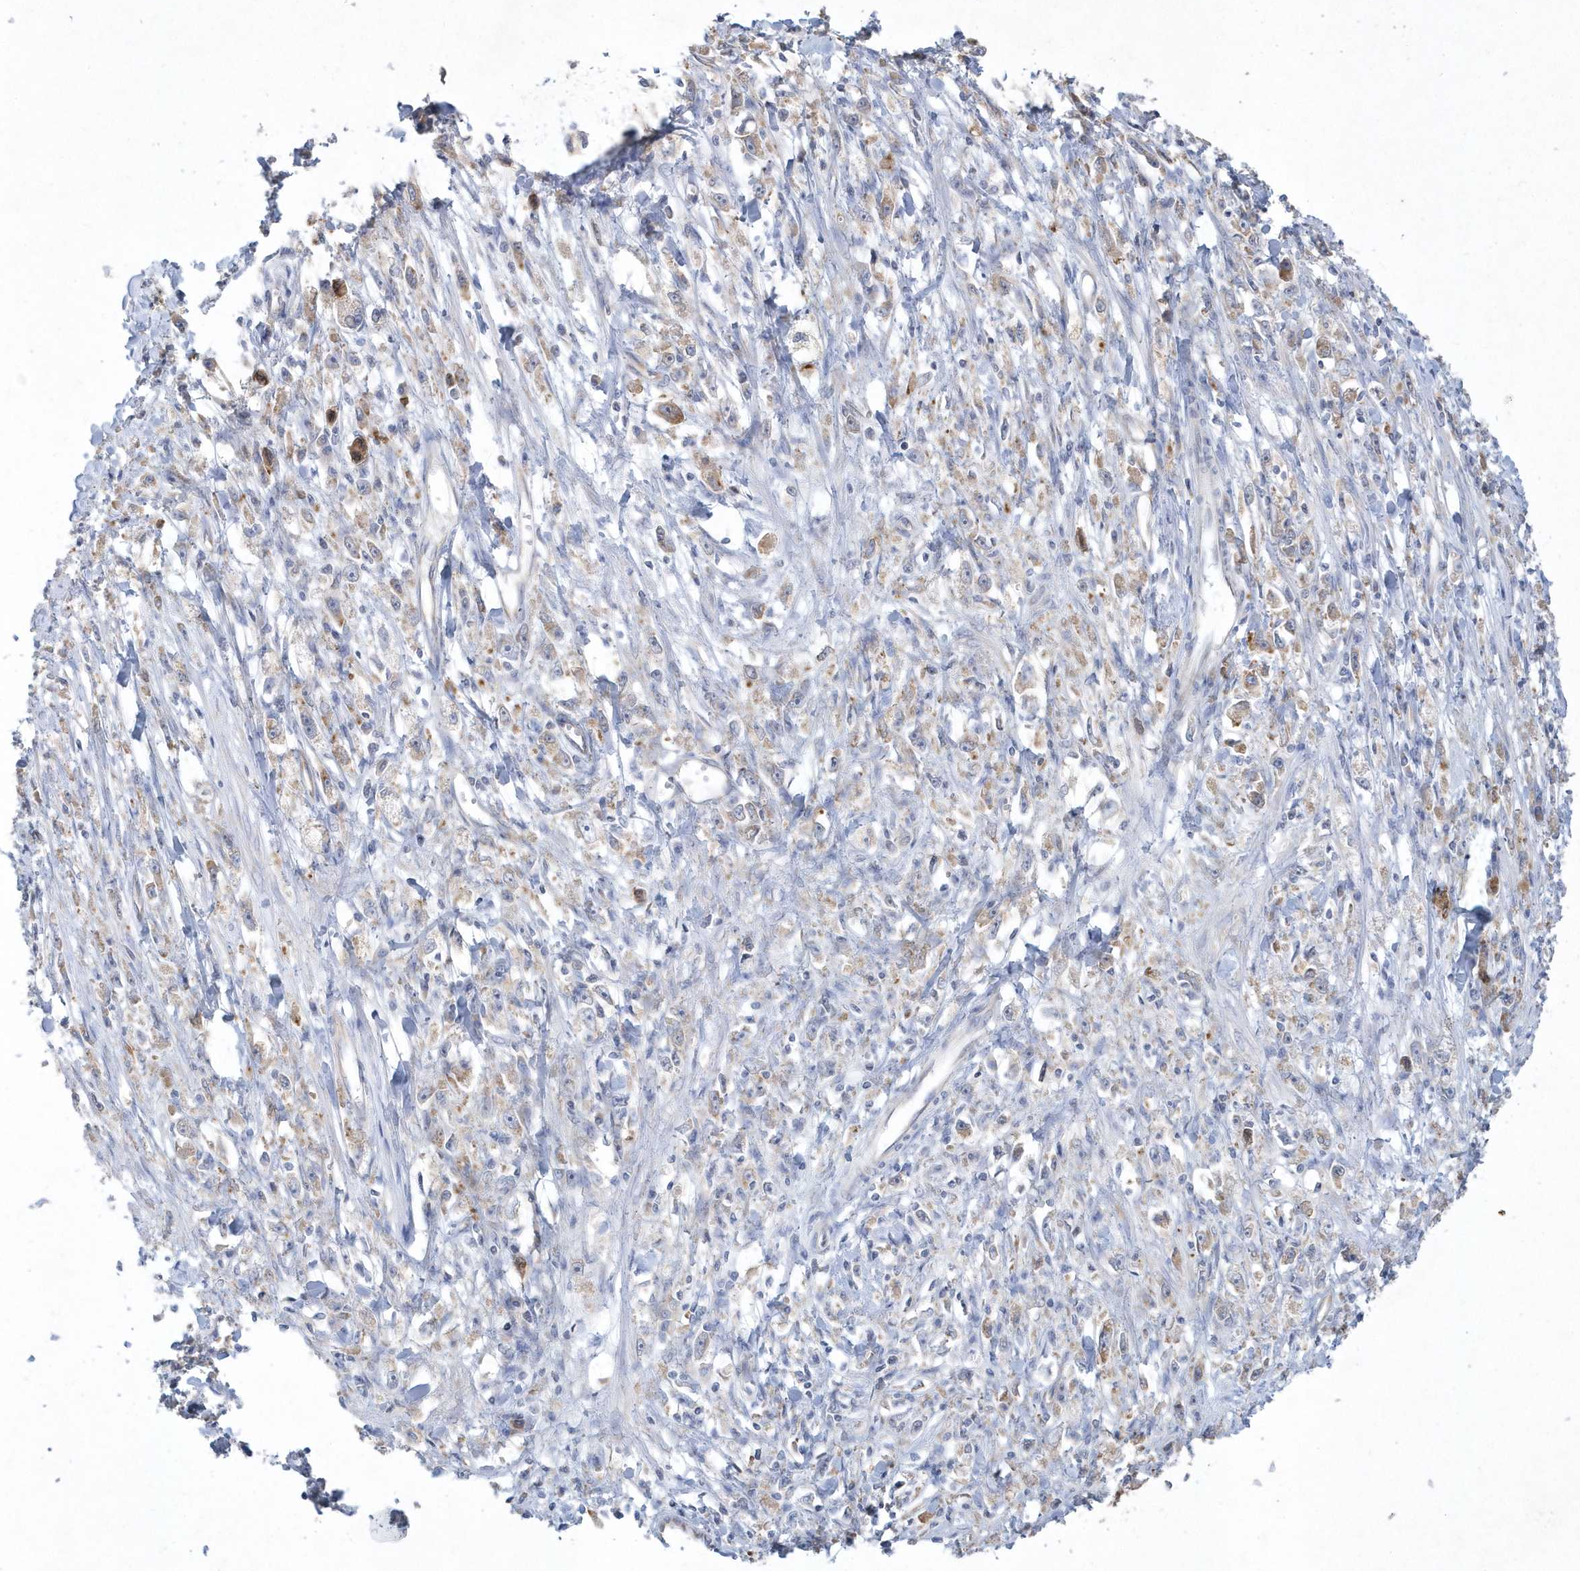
{"staining": {"intensity": "moderate", "quantity": "<25%", "location": "cytoplasmic/membranous"}, "tissue": "stomach cancer", "cell_type": "Tumor cells", "image_type": "cancer", "snomed": [{"axis": "morphology", "description": "Adenocarcinoma, NOS"}, {"axis": "topography", "description": "Stomach"}], "caption": "Immunohistochemical staining of human adenocarcinoma (stomach) shows moderate cytoplasmic/membranous protein staining in approximately <25% of tumor cells.", "gene": "DGAT1", "patient": {"sex": "female", "age": 59}}